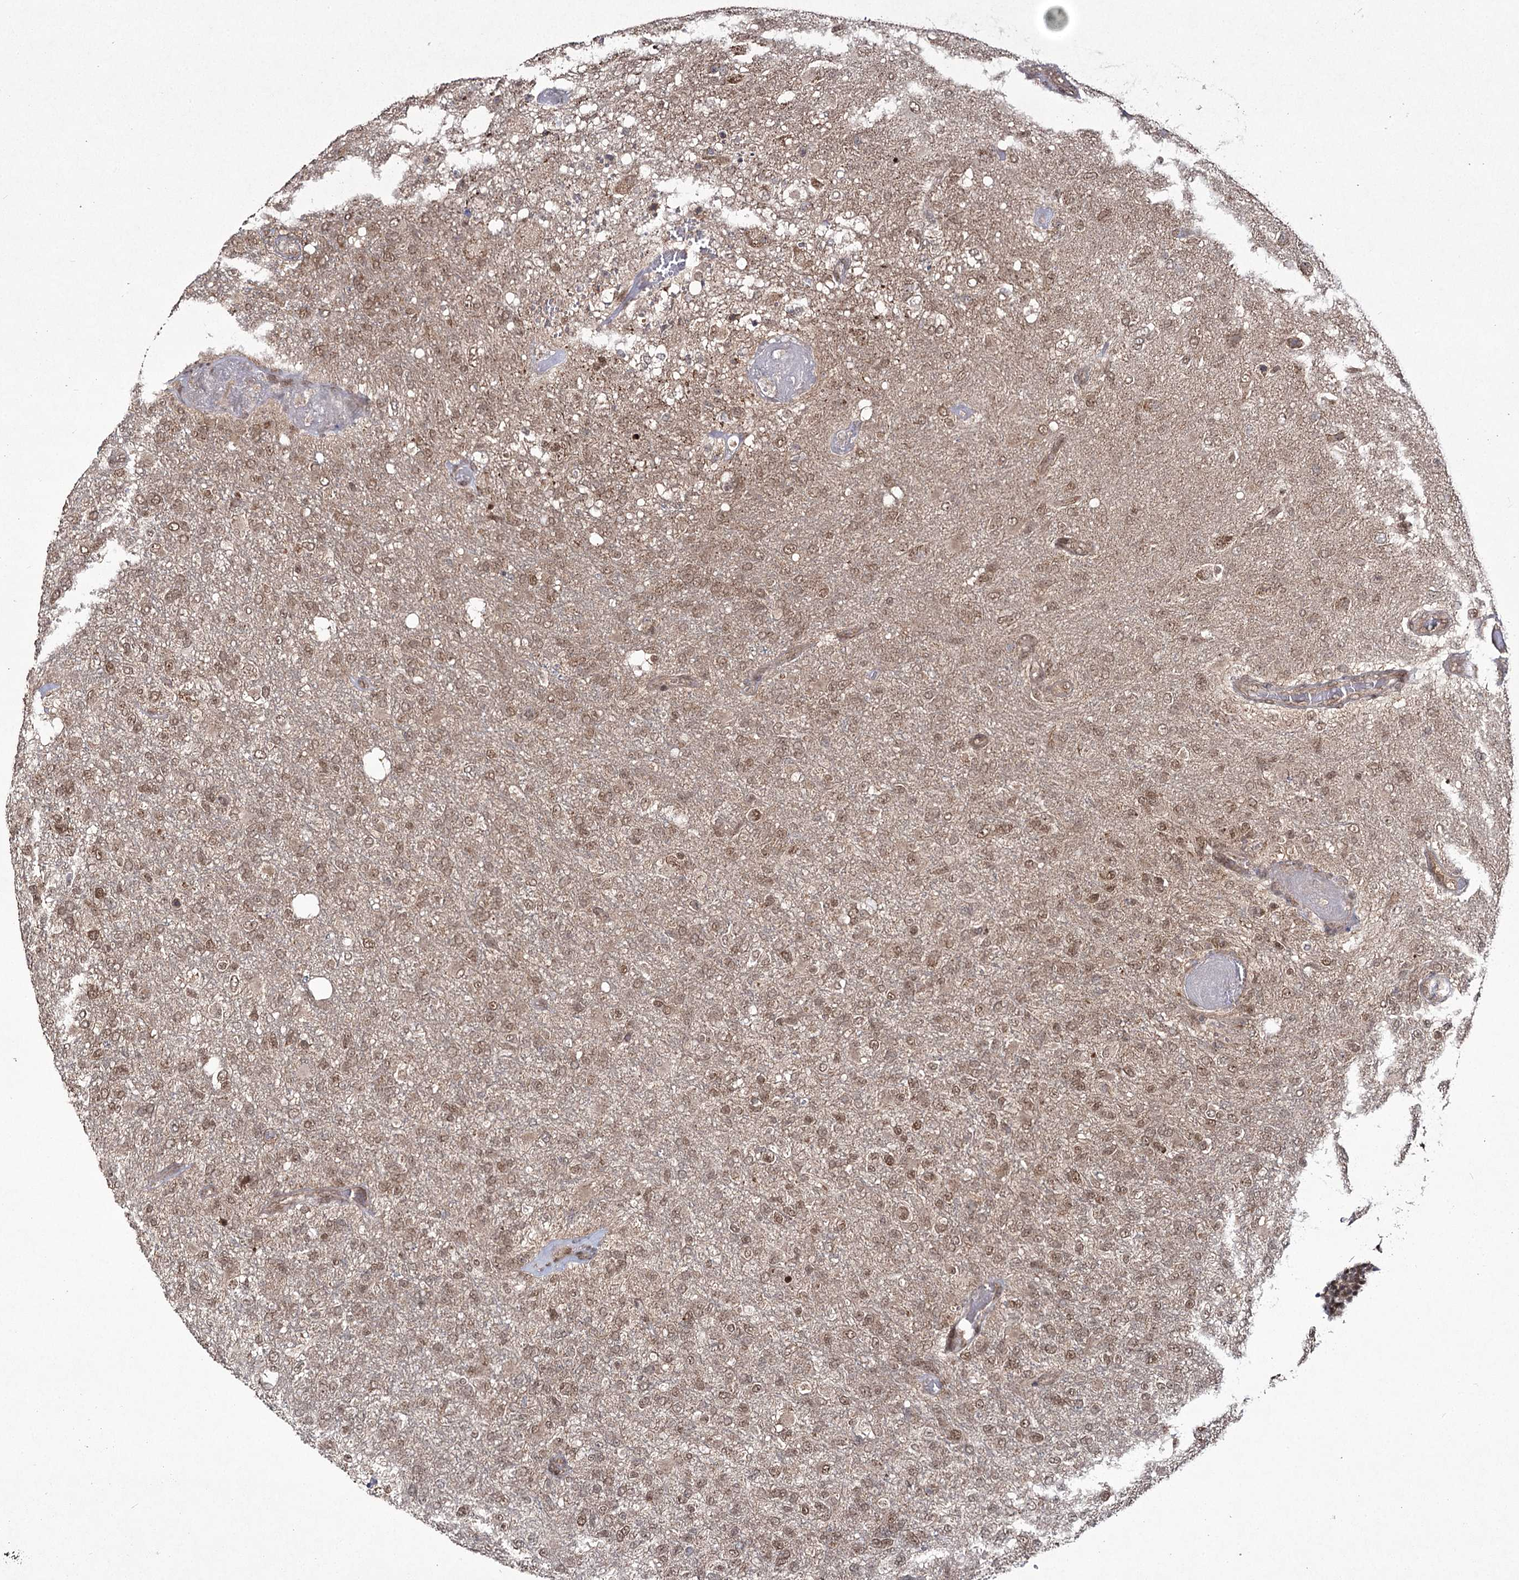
{"staining": {"intensity": "moderate", "quantity": ">75%", "location": "cytoplasmic/membranous,nuclear"}, "tissue": "glioma", "cell_type": "Tumor cells", "image_type": "cancer", "snomed": [{"axis": "morphology", "description": "Glioma, malignant, High grade"}, {"axis": "topography", "description": "Brain"}], "caption": "There is medium levels of moderate cytoplasmic/membranous and nuclear staining in tumor cells of malignant high-grade glioma, as demonstrated by immunohistochemical staining (brown color).", "gene": "TRNT1", "patient": {"sex": "female", "age": 74}}